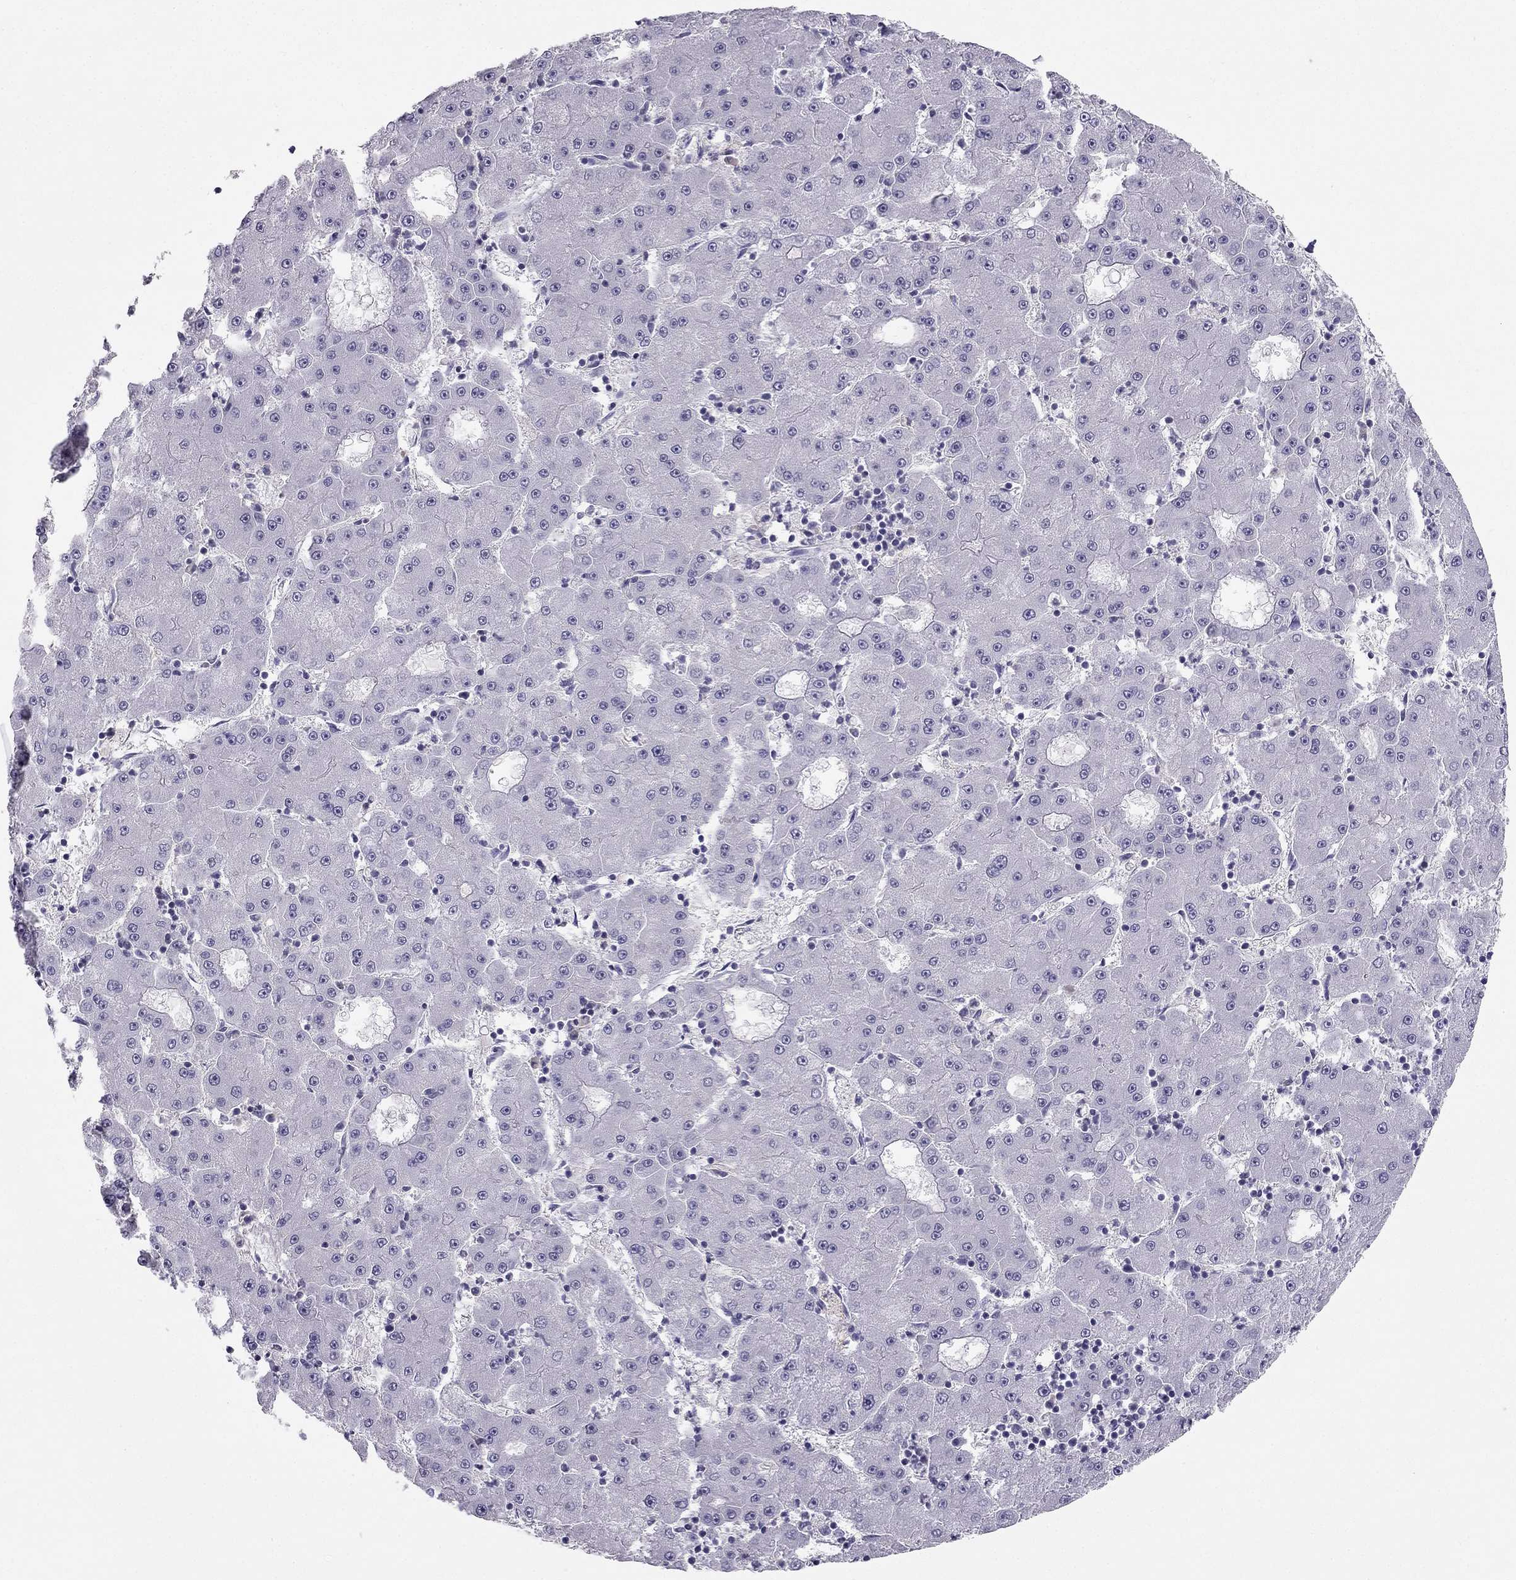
{"staining": {"intensity": "negative", "quantity": "none", "location": "none"}, "tissue": "liver cancer", "cell_type": "Tumor cells", "image_type": "cancer", "snomed": [{"axis": "morphology", "description": "Carcinoma, Hepatocellular, NOS"}, {"axis": "topography", "description": "Liver"}], "caption": "Histopathology image shows no significant protein positivity in tumor cells of hepatocellular carcinoma (liver). Nuclei are stained in blue.", "gene": "LMTK3", "patient": {"sex": "male", "age": 73}}